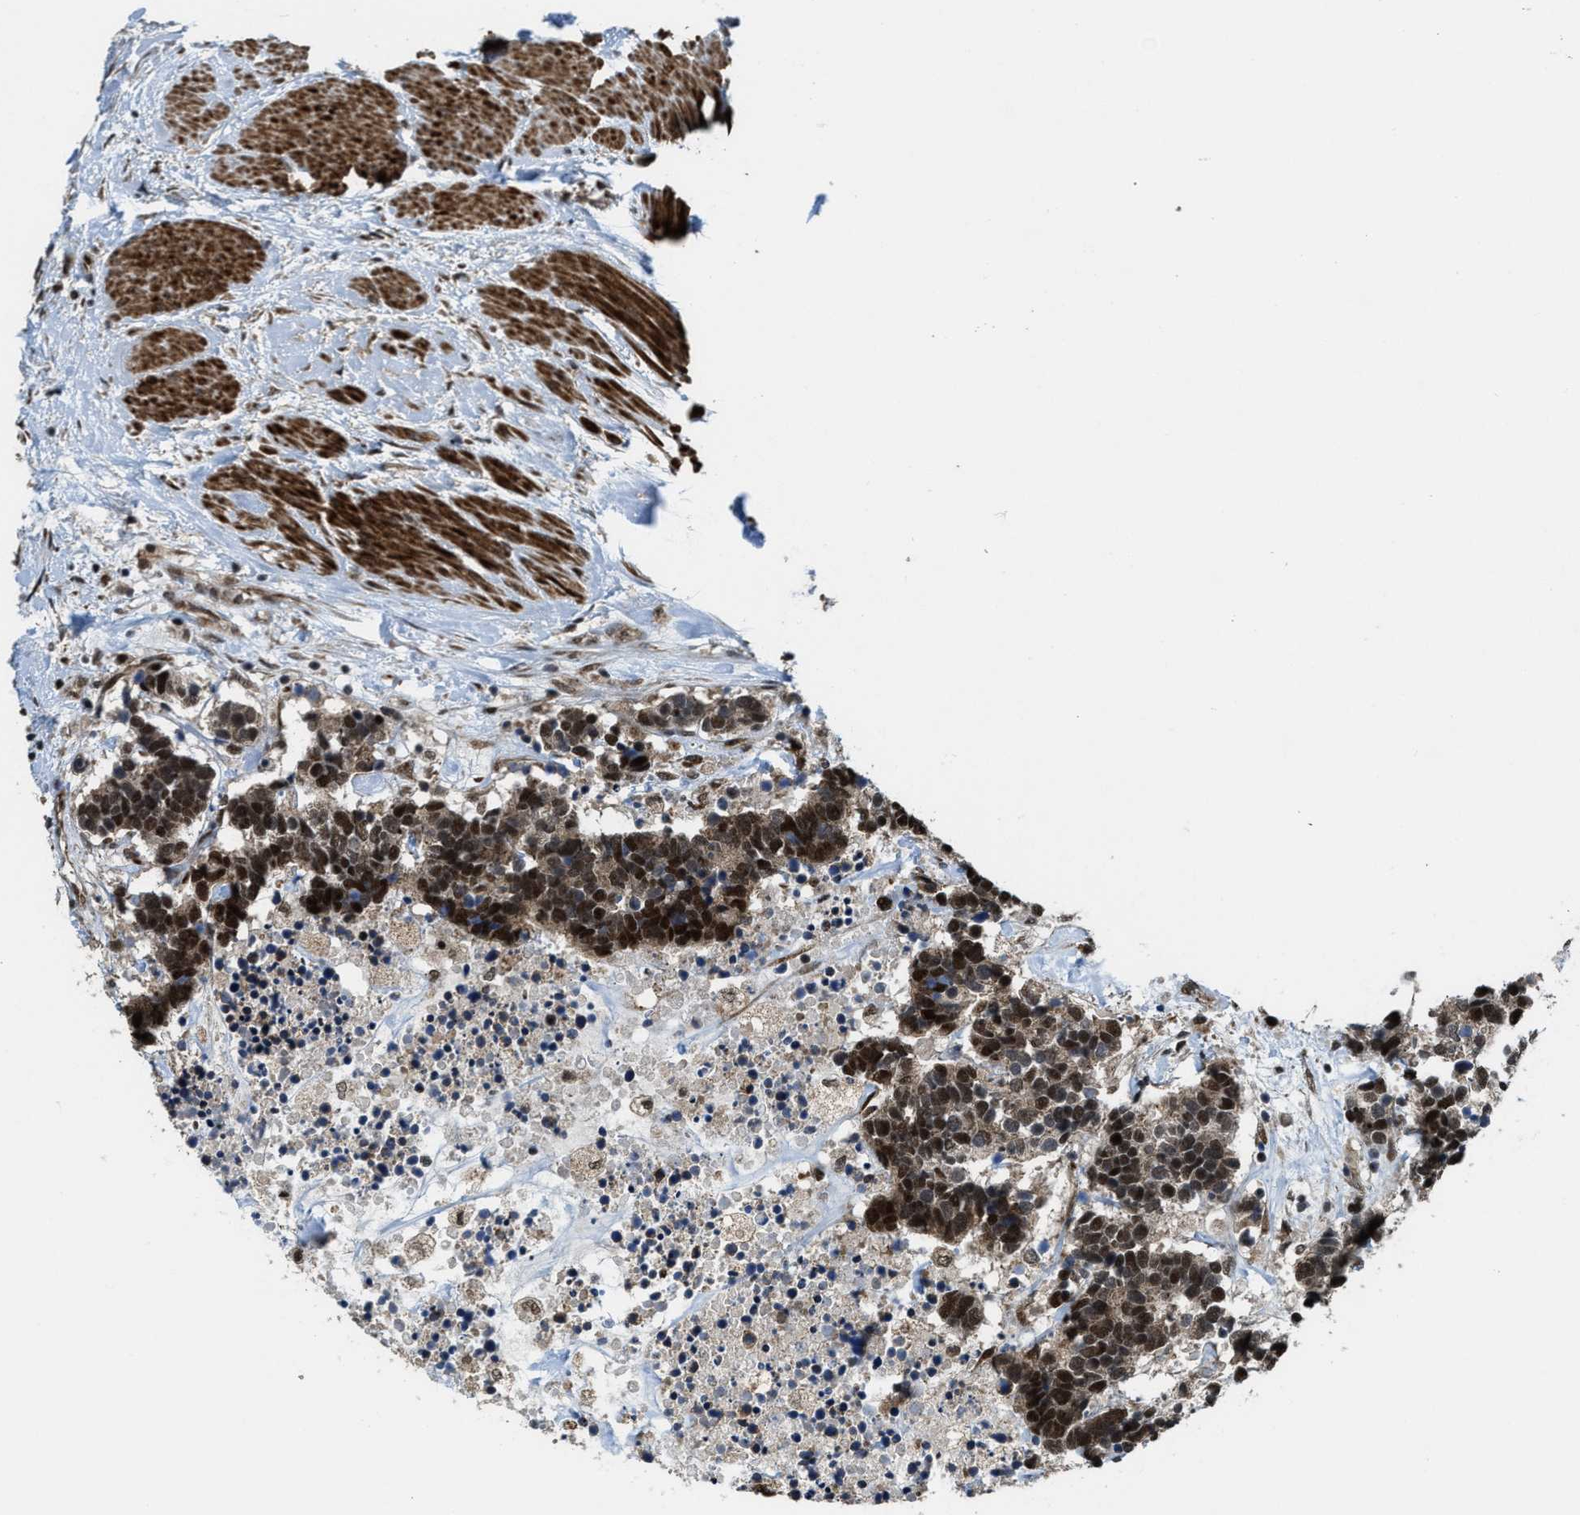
{"staining": {"intensity": "strong", "quantity": ">75%", "location": "nuclear"}, "tissue": "carcinoid", "cell_type": "Tumor cells", "image_type": "cancer", "snomed": [{"axis": "morphology", "description": "Carcinoma, NOS"}, {"axis": "morphology", "description": "Carcinoid, malignant, NOS"}, {"axis": "topography", "description": "Urinary bladder"}], "caption": "Carcinoid stained with DAB (3,3'-diaminobenzidine) immunohistochemistry (IHC) exhibits high levels of strong nuclear staining in about >75% of tumor cells.", "gene": "ZNF250", "patient": {"sex": "male", "age": 57}}